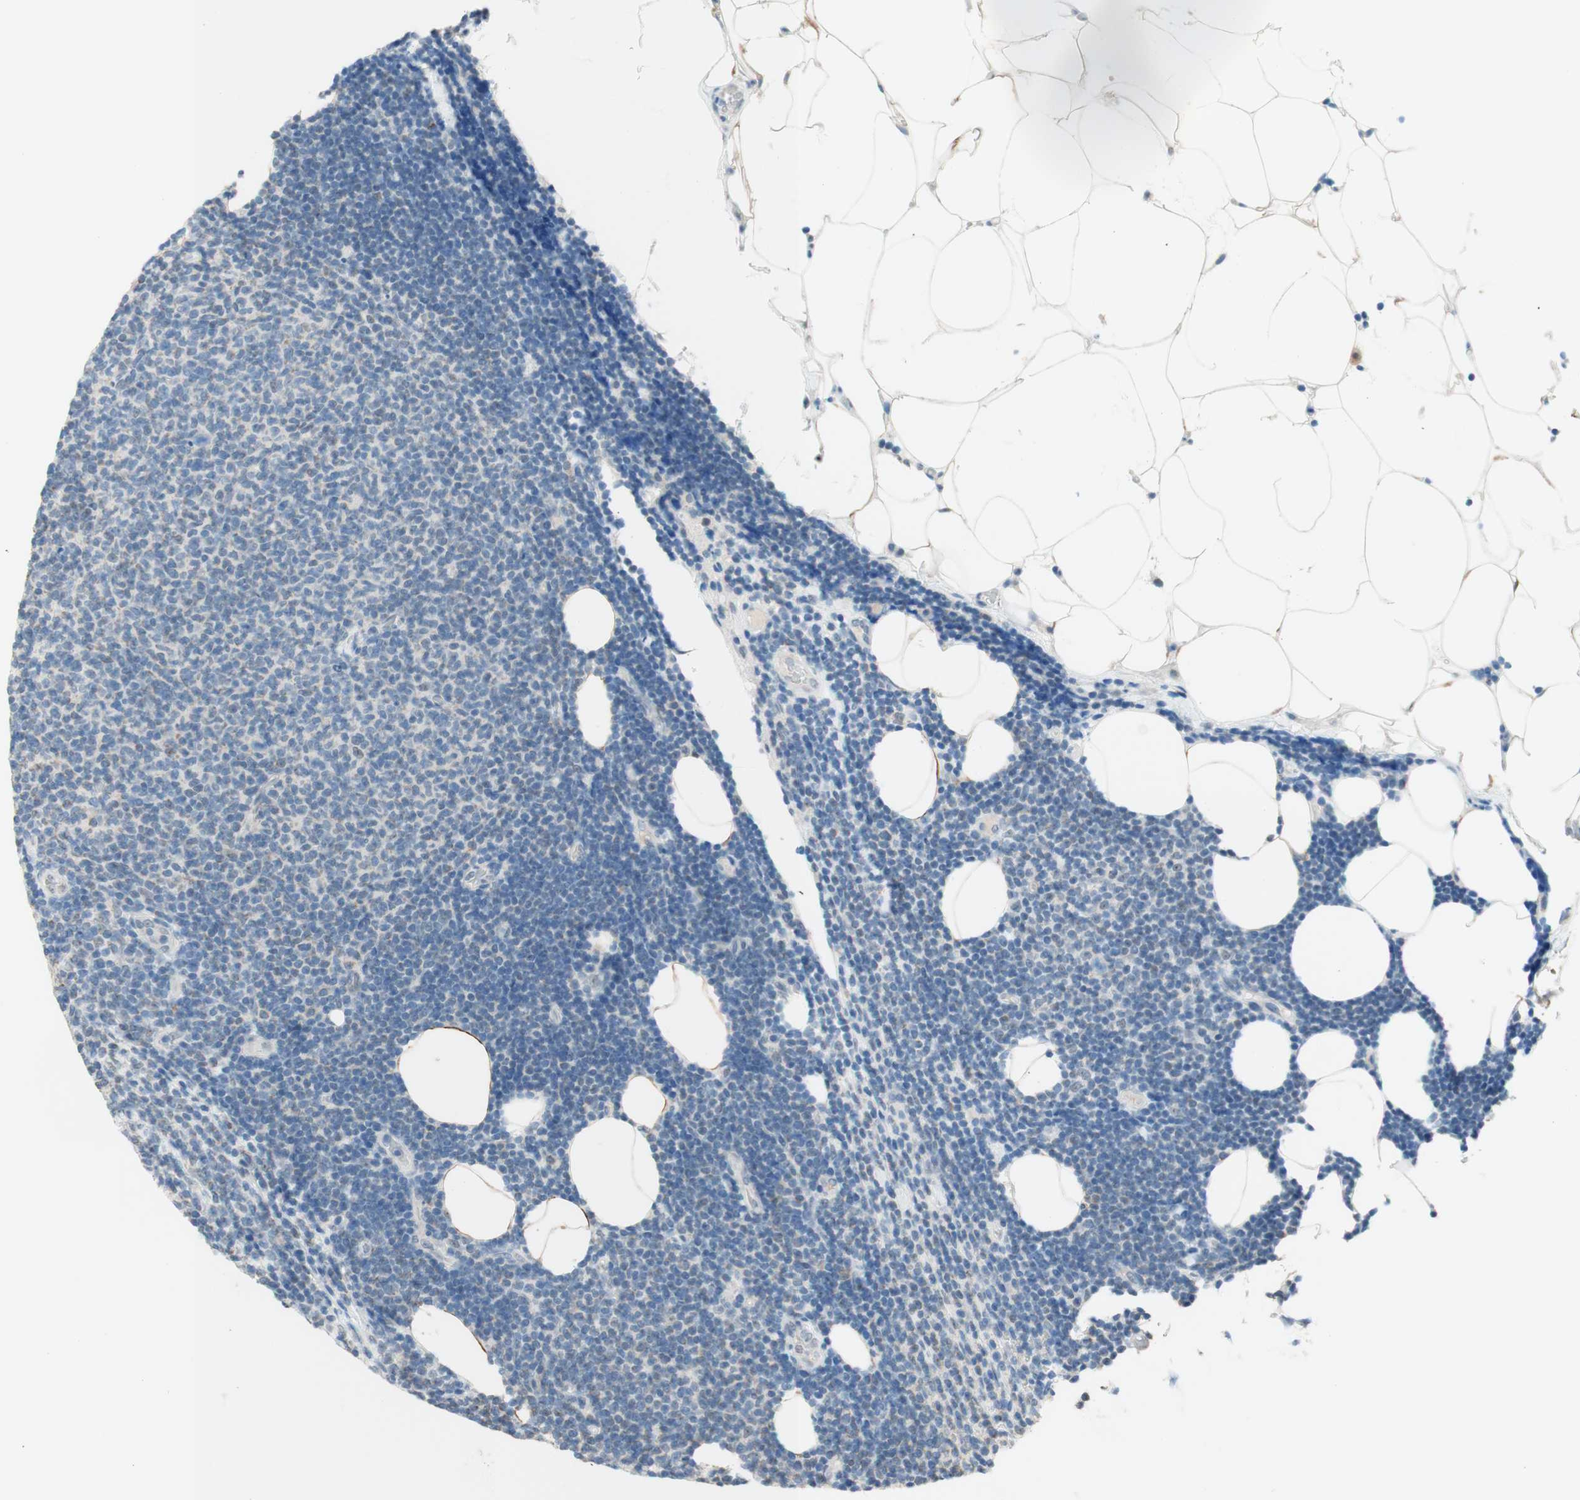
{"staining": {"intensity": "negative", "quantity": "none", "location": "none"}, "tissue": "lymphoma", "cell_type": "Tumor cells", "image_type": "cancer", "snomed": [{"axis": "morphology", "description": "Malignant lymphoma, non-Hodgkin's type, Low grade"}, {"axis": "topography", "description": "Lymph node"}], "caption": "Immunohistochemistry image of human low-grade malignant lymphoma, non-Hodgkin's type stained for a protein (brown), which shows no positivity in tumor cells.", "gene": "JPH1", "patient": {"sex": "male", "age": 66}}